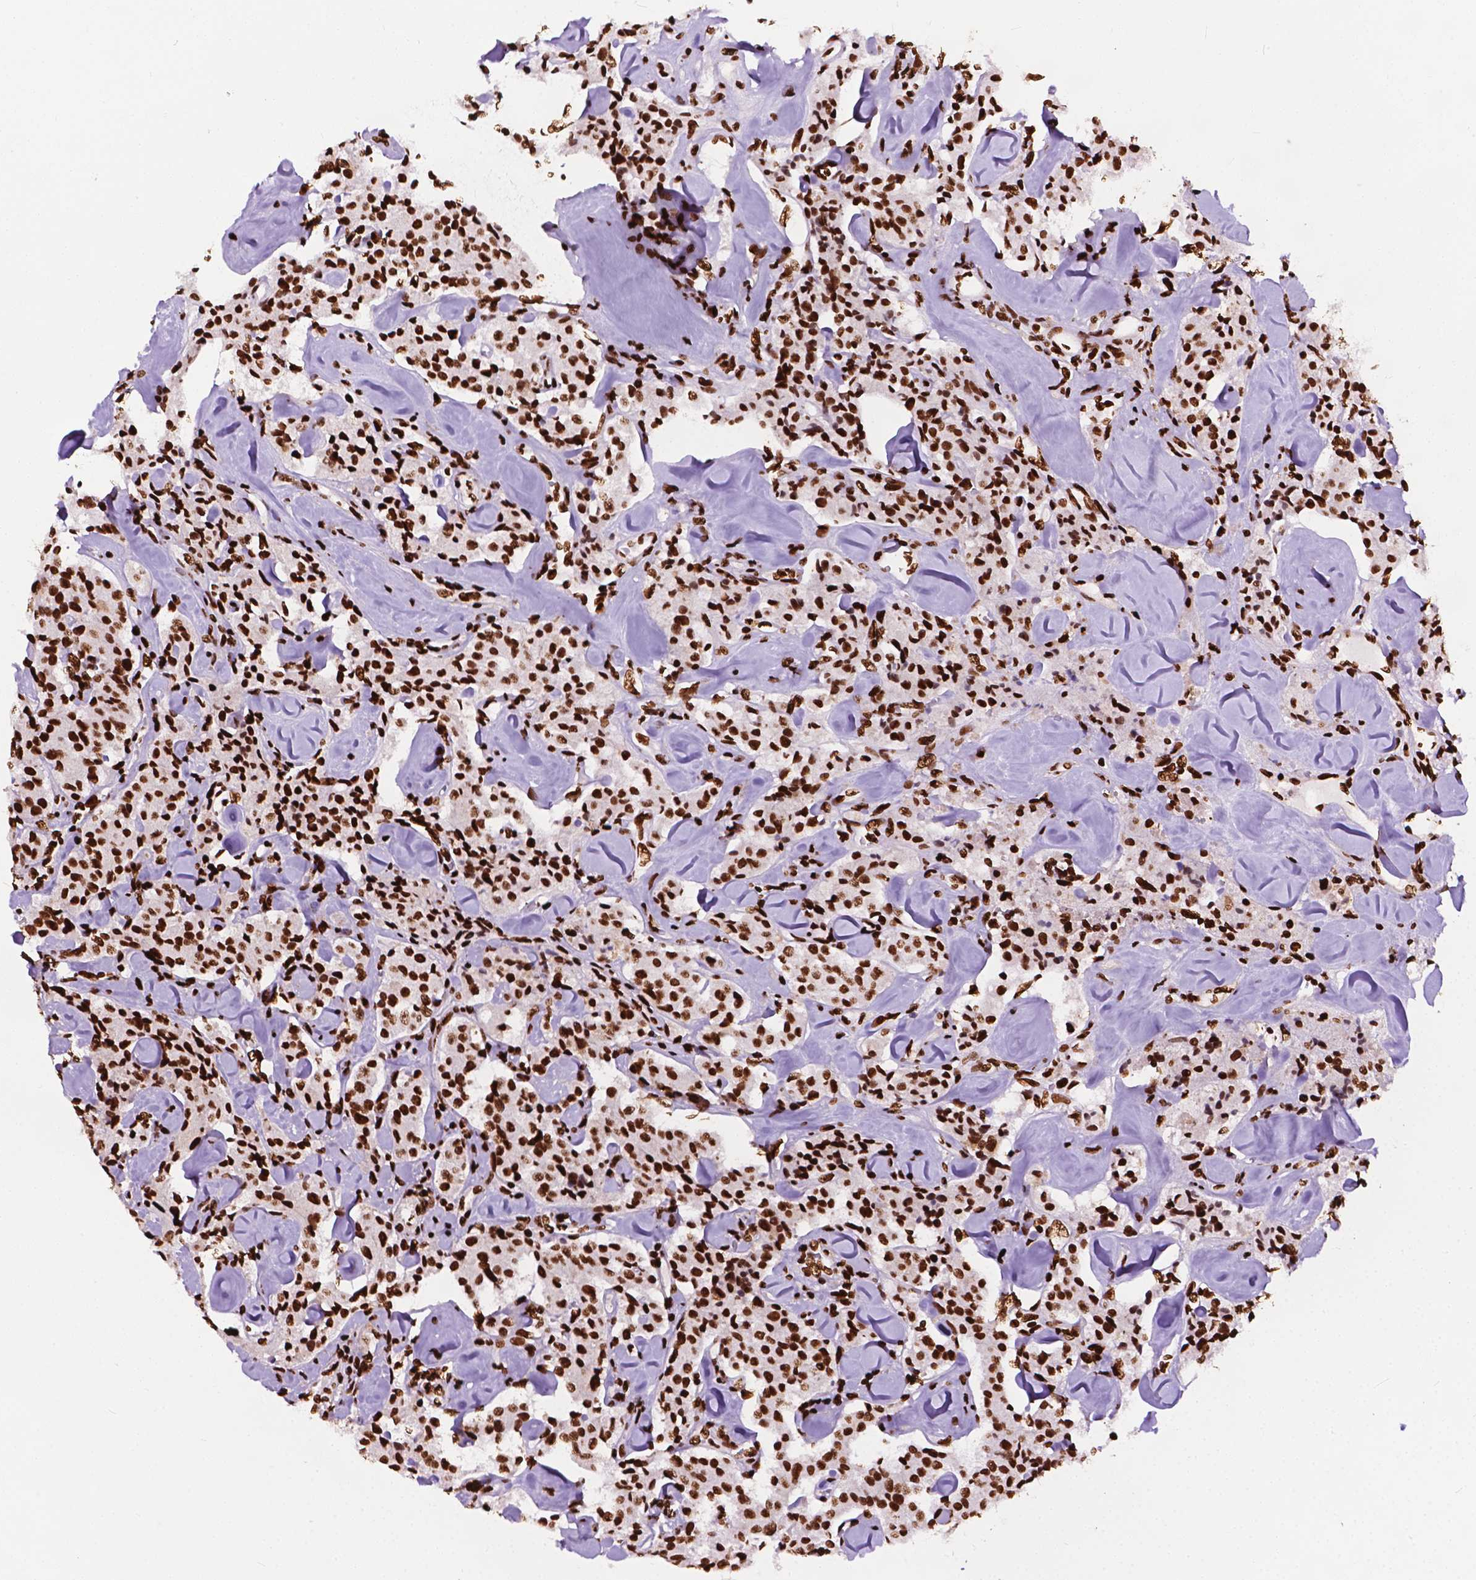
{"staining": {"intensity": "strong", "quantity": ">75%", "location": "nuclear"}, "tissue": "carcinoid", "cell_type": "Tumor cells", "image_type": "cancer", "snomed": [{"axis": "morphology", "description": "Carcinoid, malignant, NOS"}, {"axis": "topography", "description": "Pancreas"}], "caption": "Human carcinoid stained with a brown dye exhibits strong nuclear positive staining in approximately >75% of tumor cells.", "gene": "SMIM5", "patient": {"sex": "male", "age": 41}}